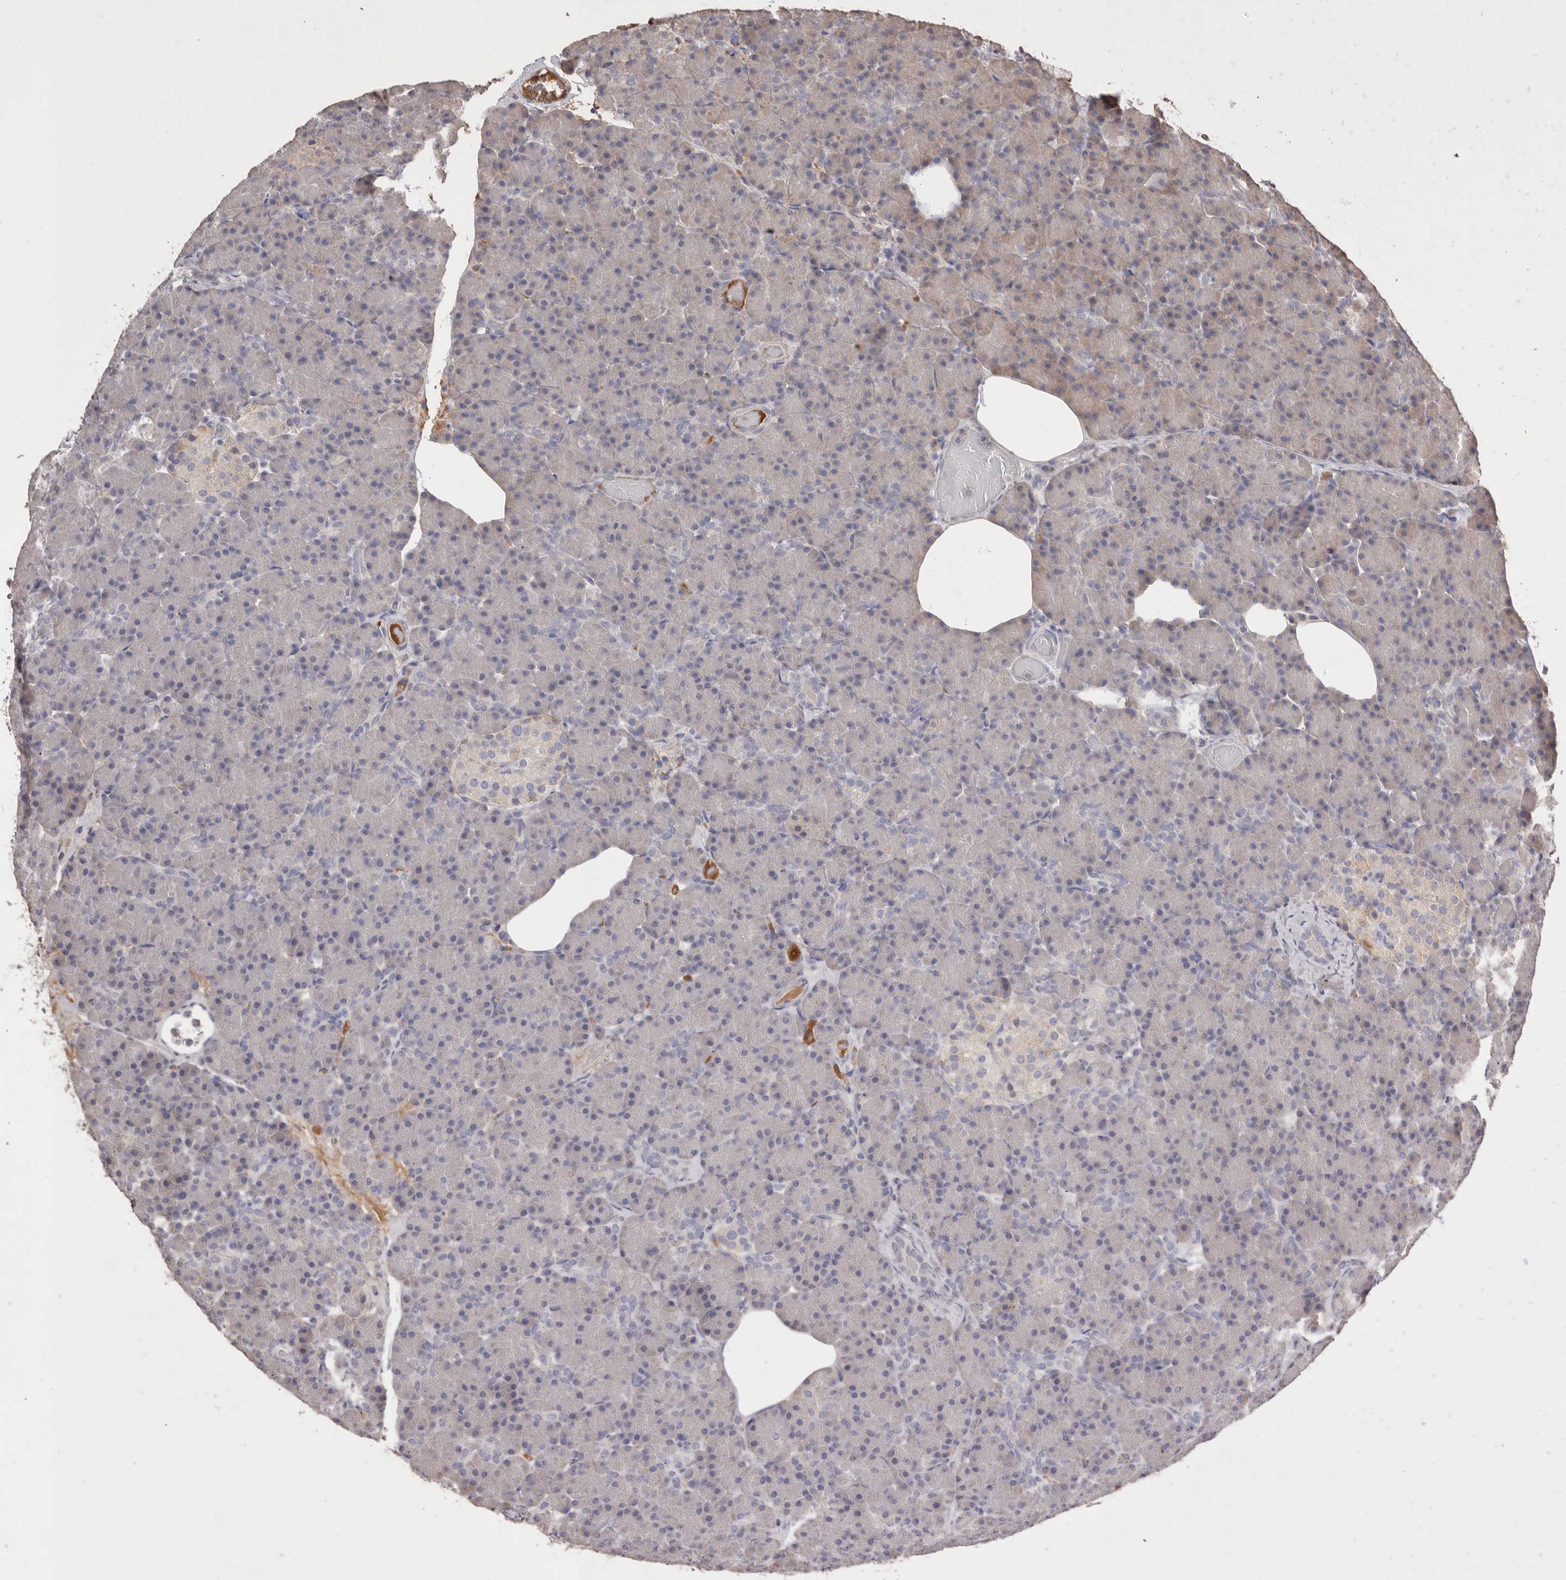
{"staining": {"intensity": "negative", "quantity": "none", "location": "none"}, "tissue": "pancreas", "cell_type": "Exocrine glandular cells", "image_type": "normal", "snomed": [{"axis": "morphology", "description": "Normal tissue, NOS"}, {"axis": "topography", "description": "Pancreas"}], "caption": "Exocrine glandular cells show no significant staining in normal pancreas.", "gene": "HCAR2", "patient": {"sex": "female", "age": 43}}